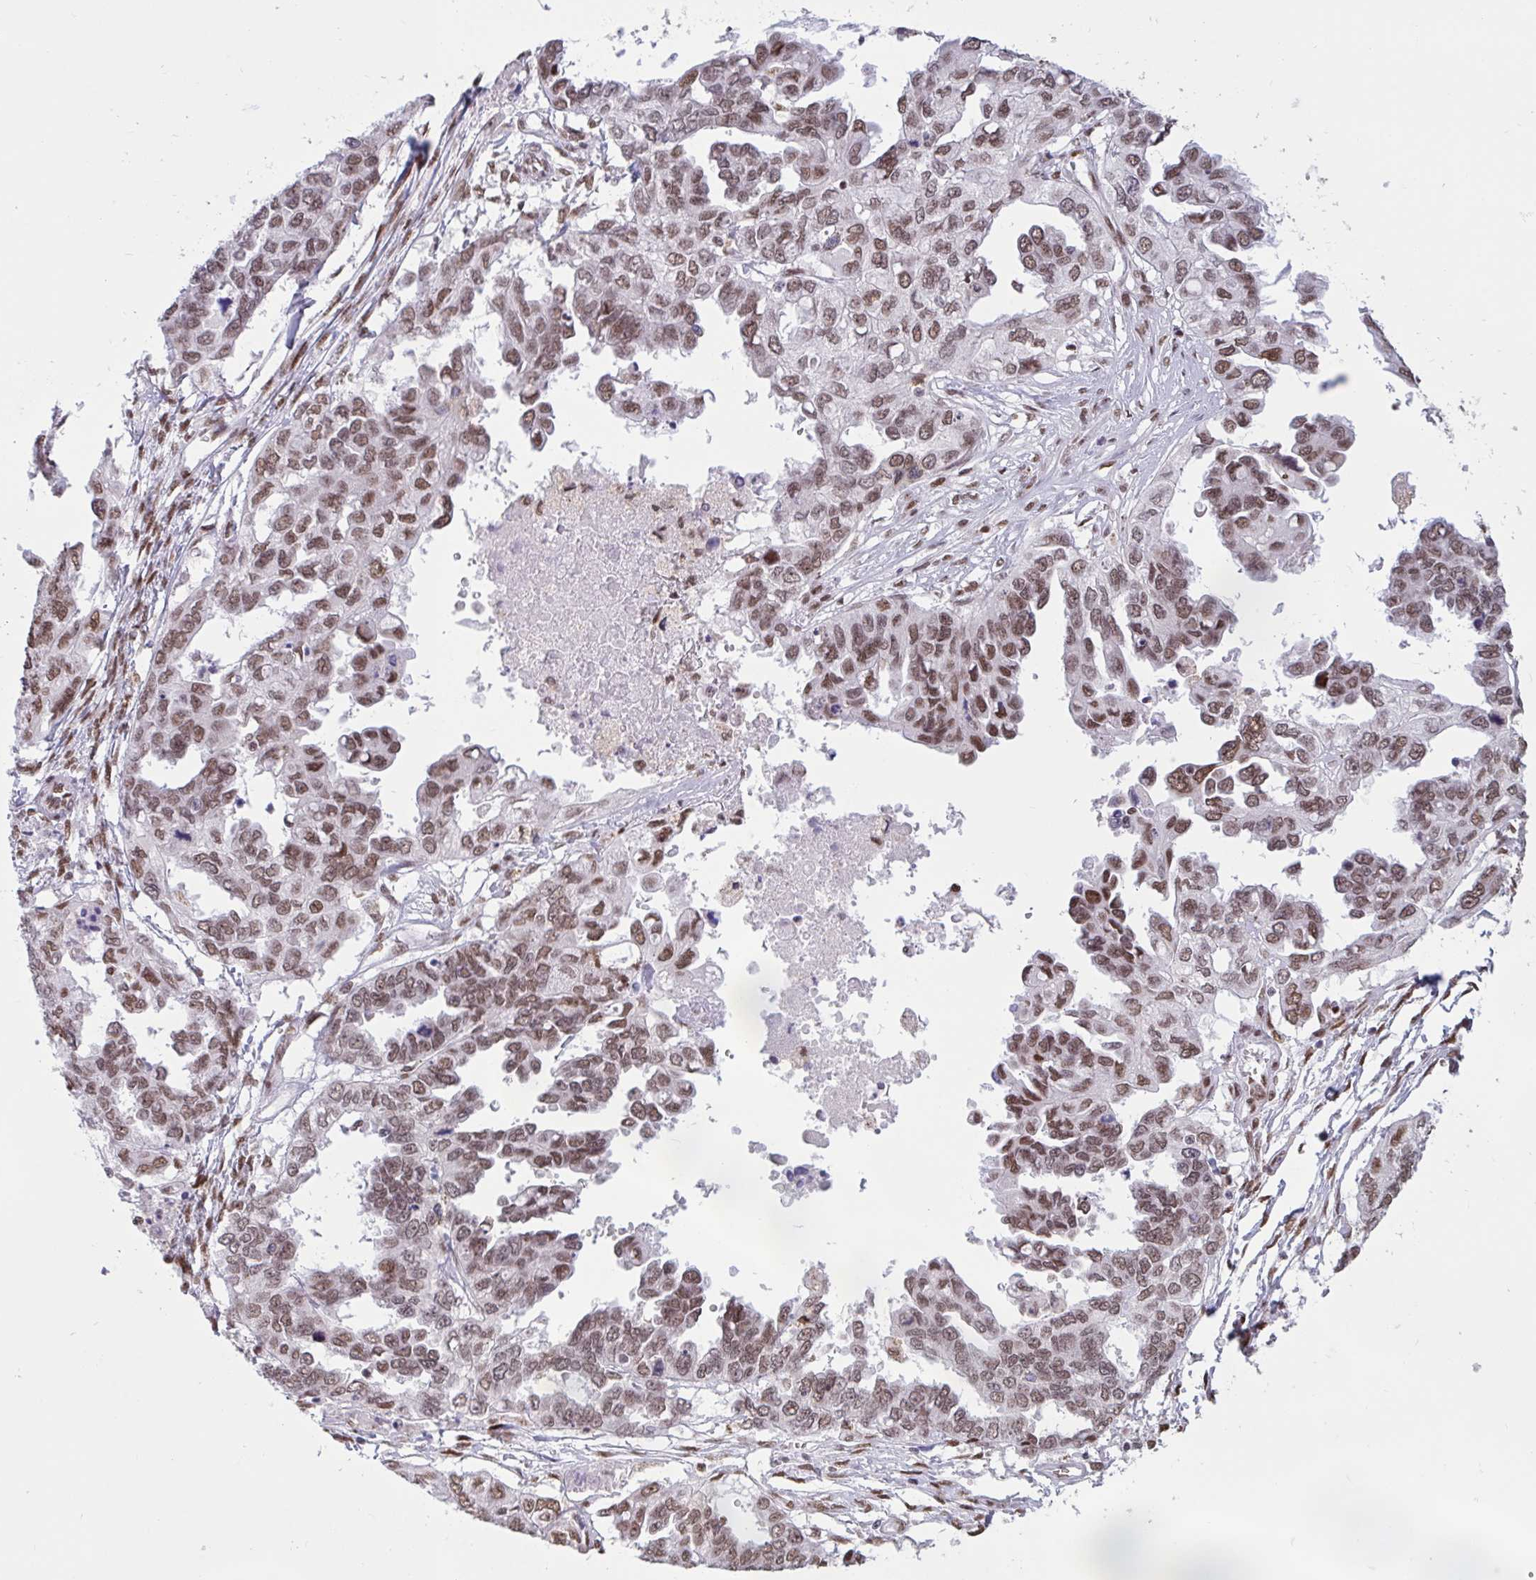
{"staining": {"intensity": "moderate", "quantity": ">75%", "location": "nuclear"}, "tissue": "ovarian cancer", "cell_type": "Tumor cells", "image_type": "cancer", "snomed": [{"axis": "morphology", "description": "Cystadenocarcinoma, serous, NOS"}, {"axis": "topography", "description": "Ovary"}], "caption": "This image demonstrates immunohistochemistry (IHC) staining of human ovarian serous cystadenocarcinoma, with medium moderate nuclear staining in approximately >75% of tumor cells.", "gene": "CBFA2T2", "patient": {"sex": "female", "age": 53}}